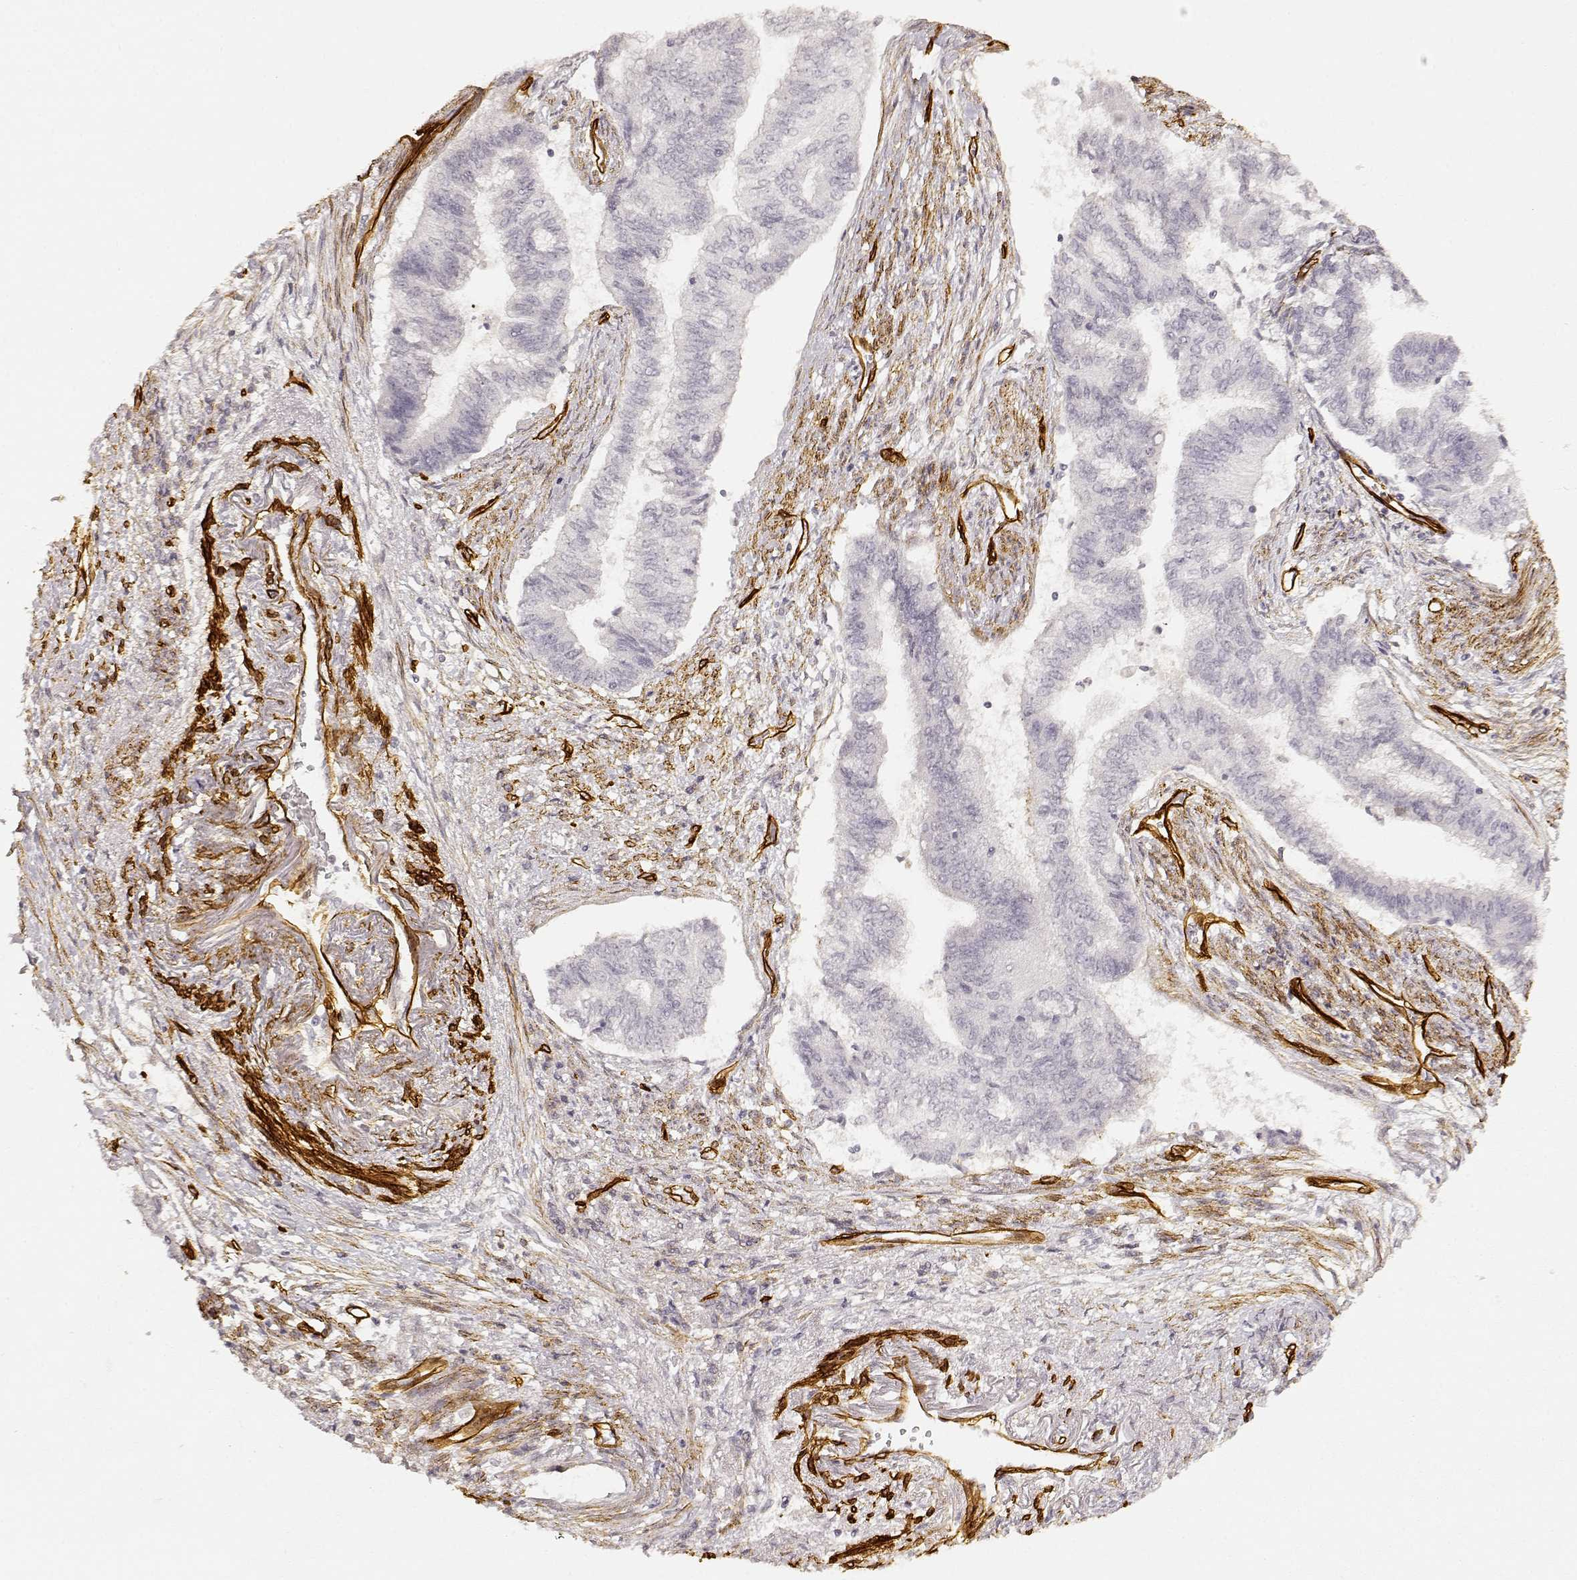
{"staining": {"intensity": "negative", "quantity": "none", "location": "none"}, "tissue": "endometrial cancer", "cell_type": "Tumor cells", "image_type": "cancer", "snomed": [{"axis": "morphology", "description": "Adenocarcinoma, NOS"}, {"axis": "topography", "description": "Endometrium"}], "caption": "Immunohistochemistry (IHC) photomicrograph of endometrial adenocarcinoma stained for a protein (brown), which displays no staining in tumor cells.", "gene": "LAMA4", "patient": {"sex": "female", "age": 65}}